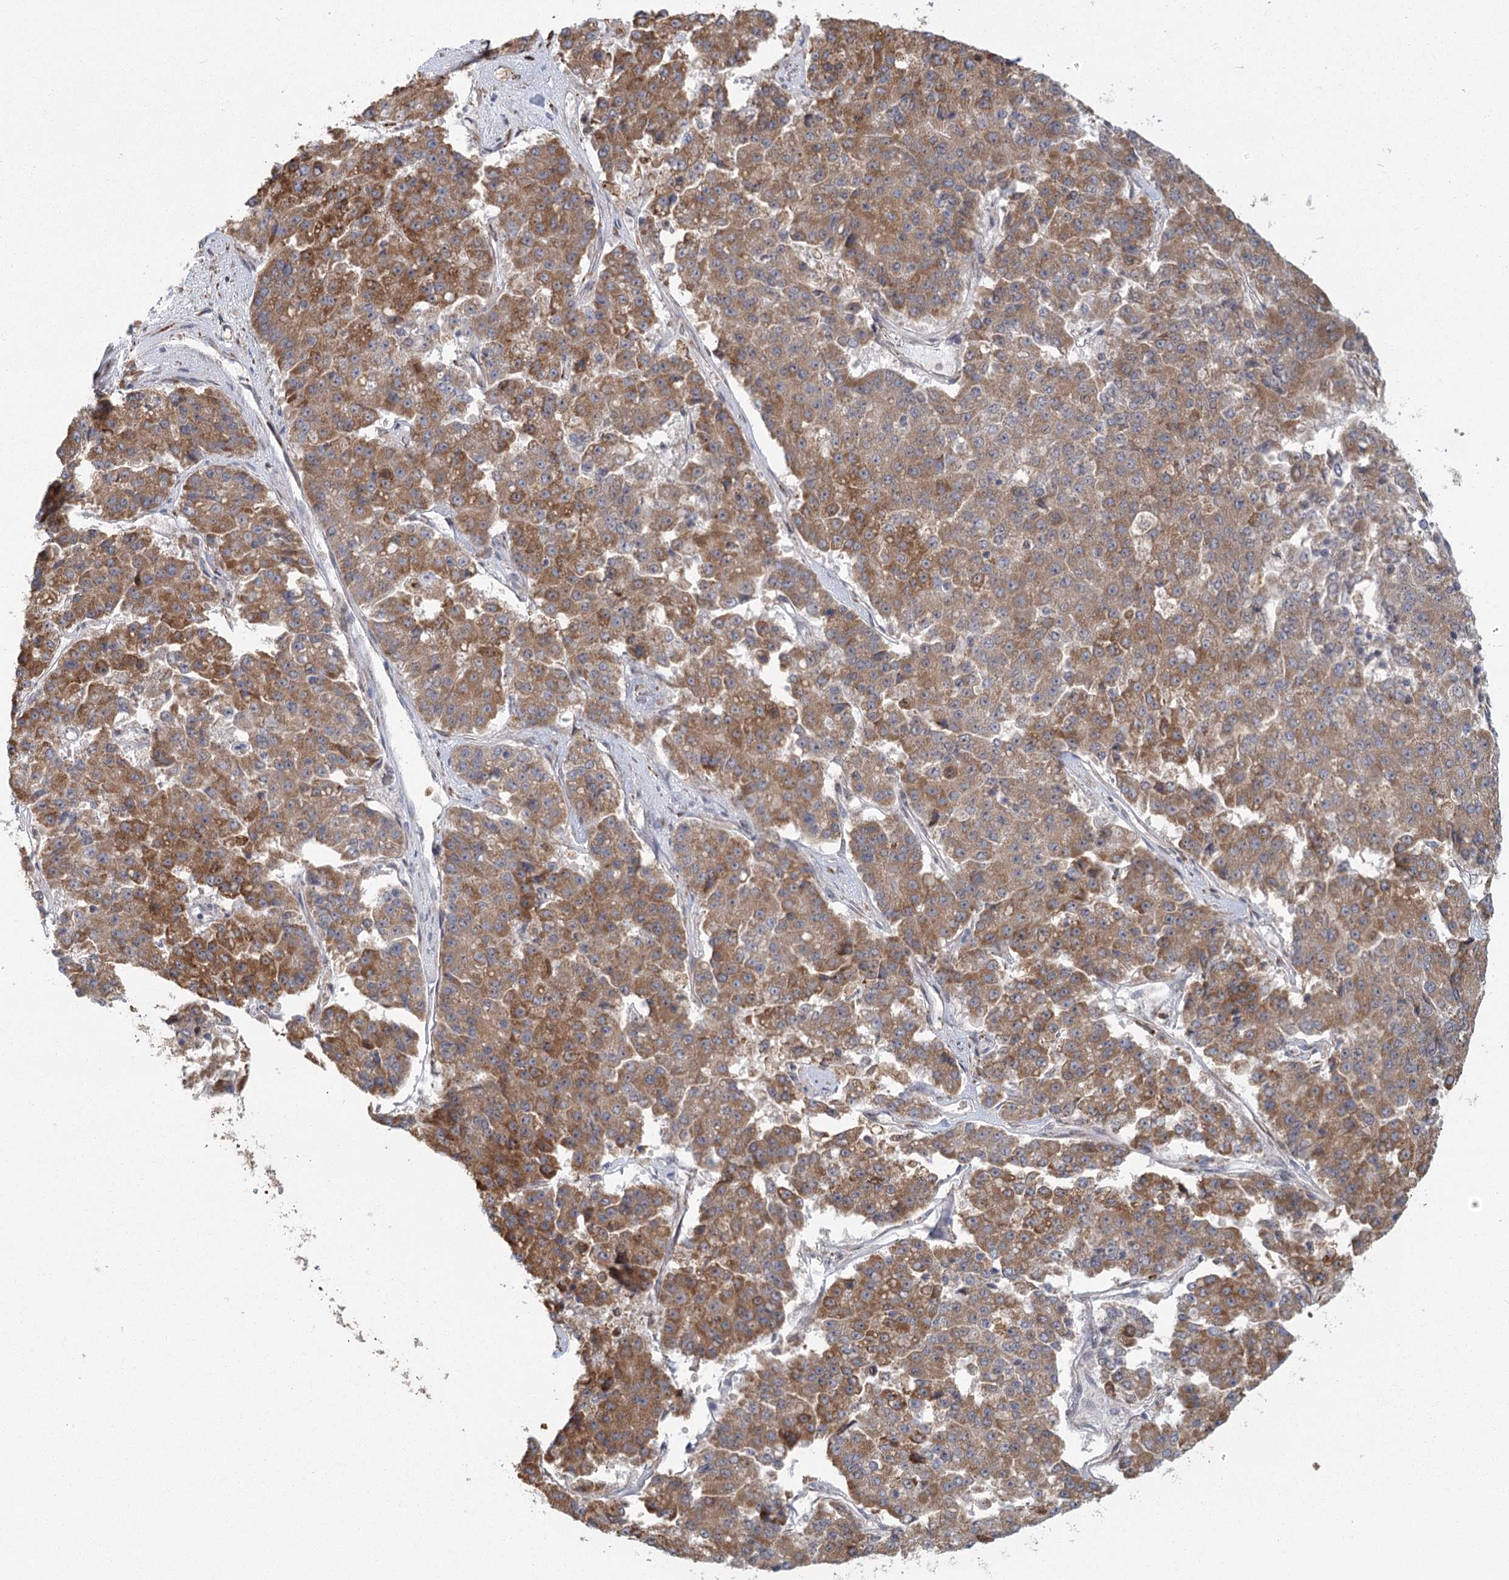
{"staining": {"intensity": "moderate", "quantity": ">75%", "location": "cytoplasmic/membranous"}, "tissue": "pancreatic cancer", "cell_type": "Tumor cells", "image_type": "cancer", "snomed": [{"axis": "morphology", "description": "Adenocarcinoma, NOS"}, {"axis": "topography", "description": "Pancreas"}], "caption": "Brown immunohistochemical staining in human pancreatic cancer (adenocarcinoma) exhibits moderate cytoplasmic/membranous staining in about >75% of tumor cells.", "gene": "LACTB", "patient": {"sex": "male", "age": 50}}